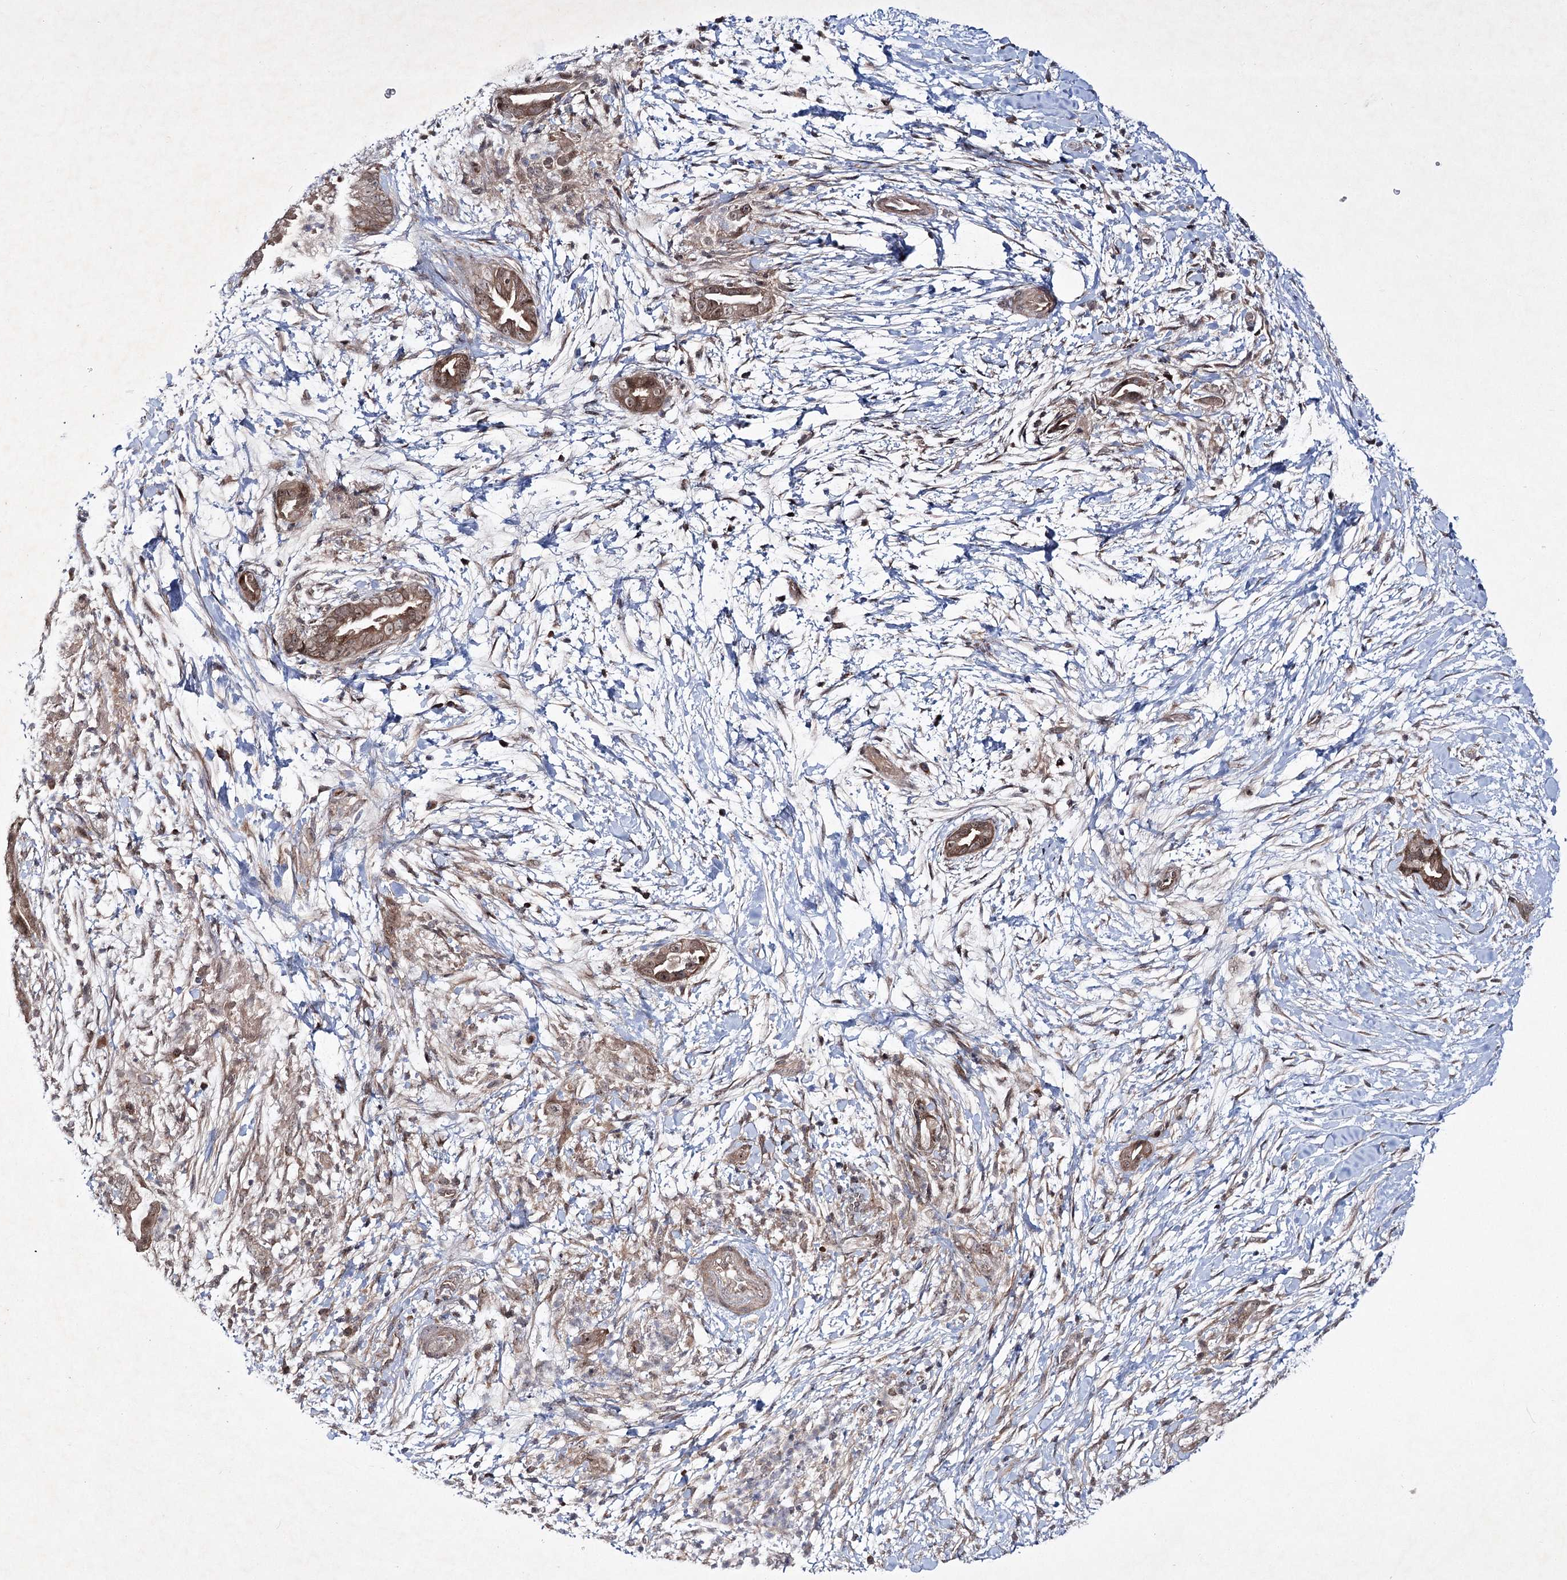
{"staining": {"intensity": "strong", "quantity": ">75%", "location": "cytoplasmic/membranous"}, "tissue": "pancreatic cancer", "cell_type": "Tumor cells", "image_type": "cancer", "snomed": [{"axis": "morphology", "description": "Adenocarcinoma, NOS"}, {"axis": "topography", "description": "Pancreas"}], "caption": "IHC histopathology image of adenocarcinoma (pancreatic) stained for a protein (brown), which shows high levels of strong cytoplasmic/membranous expression in approximately >75% of tumor cells.", "gene": "SCRN3", "patient": {"sex": "male", "age": 75}}